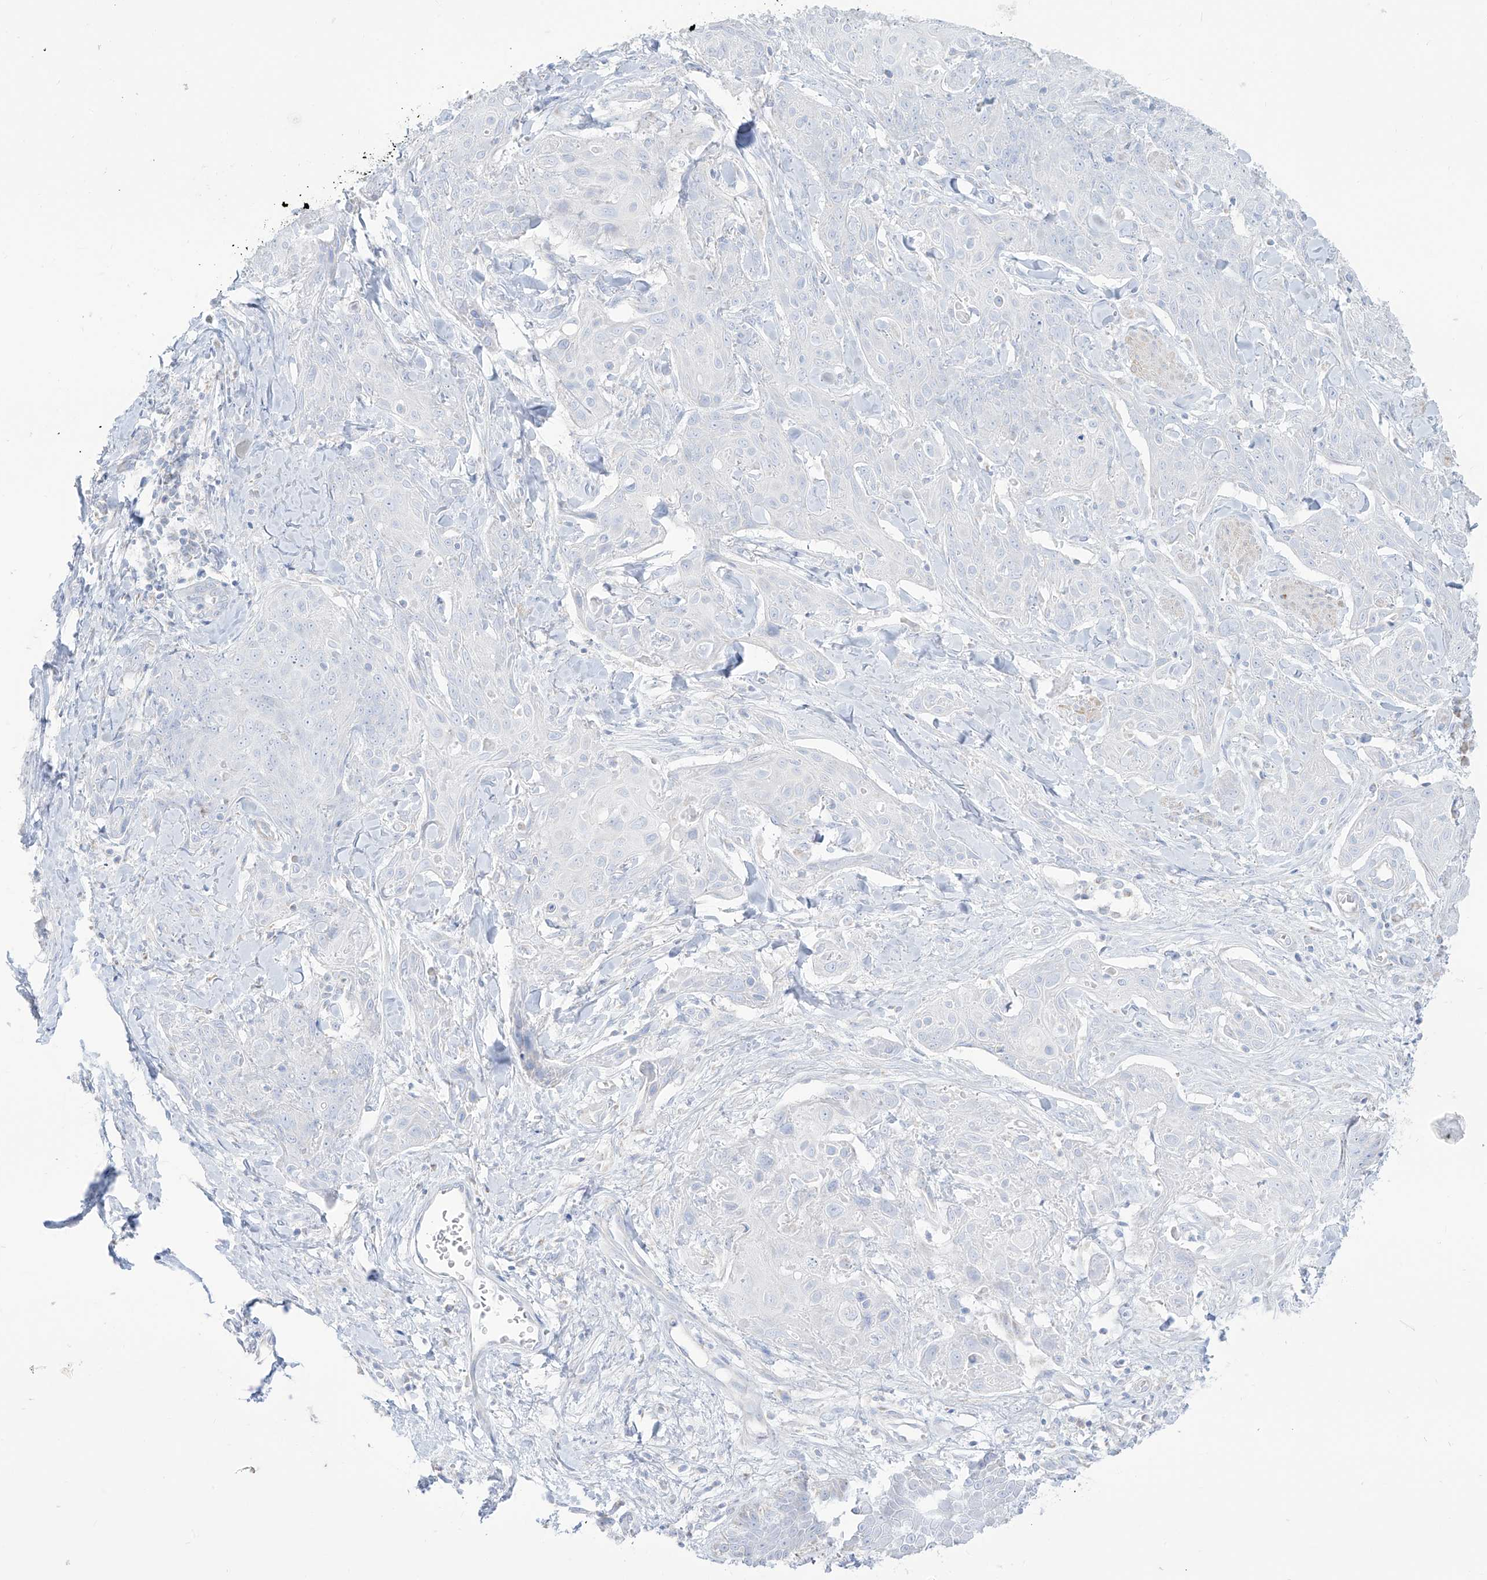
{"staining": {"intensity": "negative", "quantity": "none", "location": "none"}, "tissue": "skin cancer", "cell_type": "Tumor cells", "image_type": "cancer", "snomed": [{"axis": "morphology", "description": "Squamous cell carcinoma, NOS"}, {"axis": "topography", "description": "Skin"}, {"axis": "topography", "description": "Vulva"}], "caption": "Immunohistochemistry photomicrograph of human squamous cell carcinoma (skin) stained for a protein (brown), which displays no staining in tumor cells.", "gene": "SLC26A3", "patient": {"sex": "female", "age": 85}}